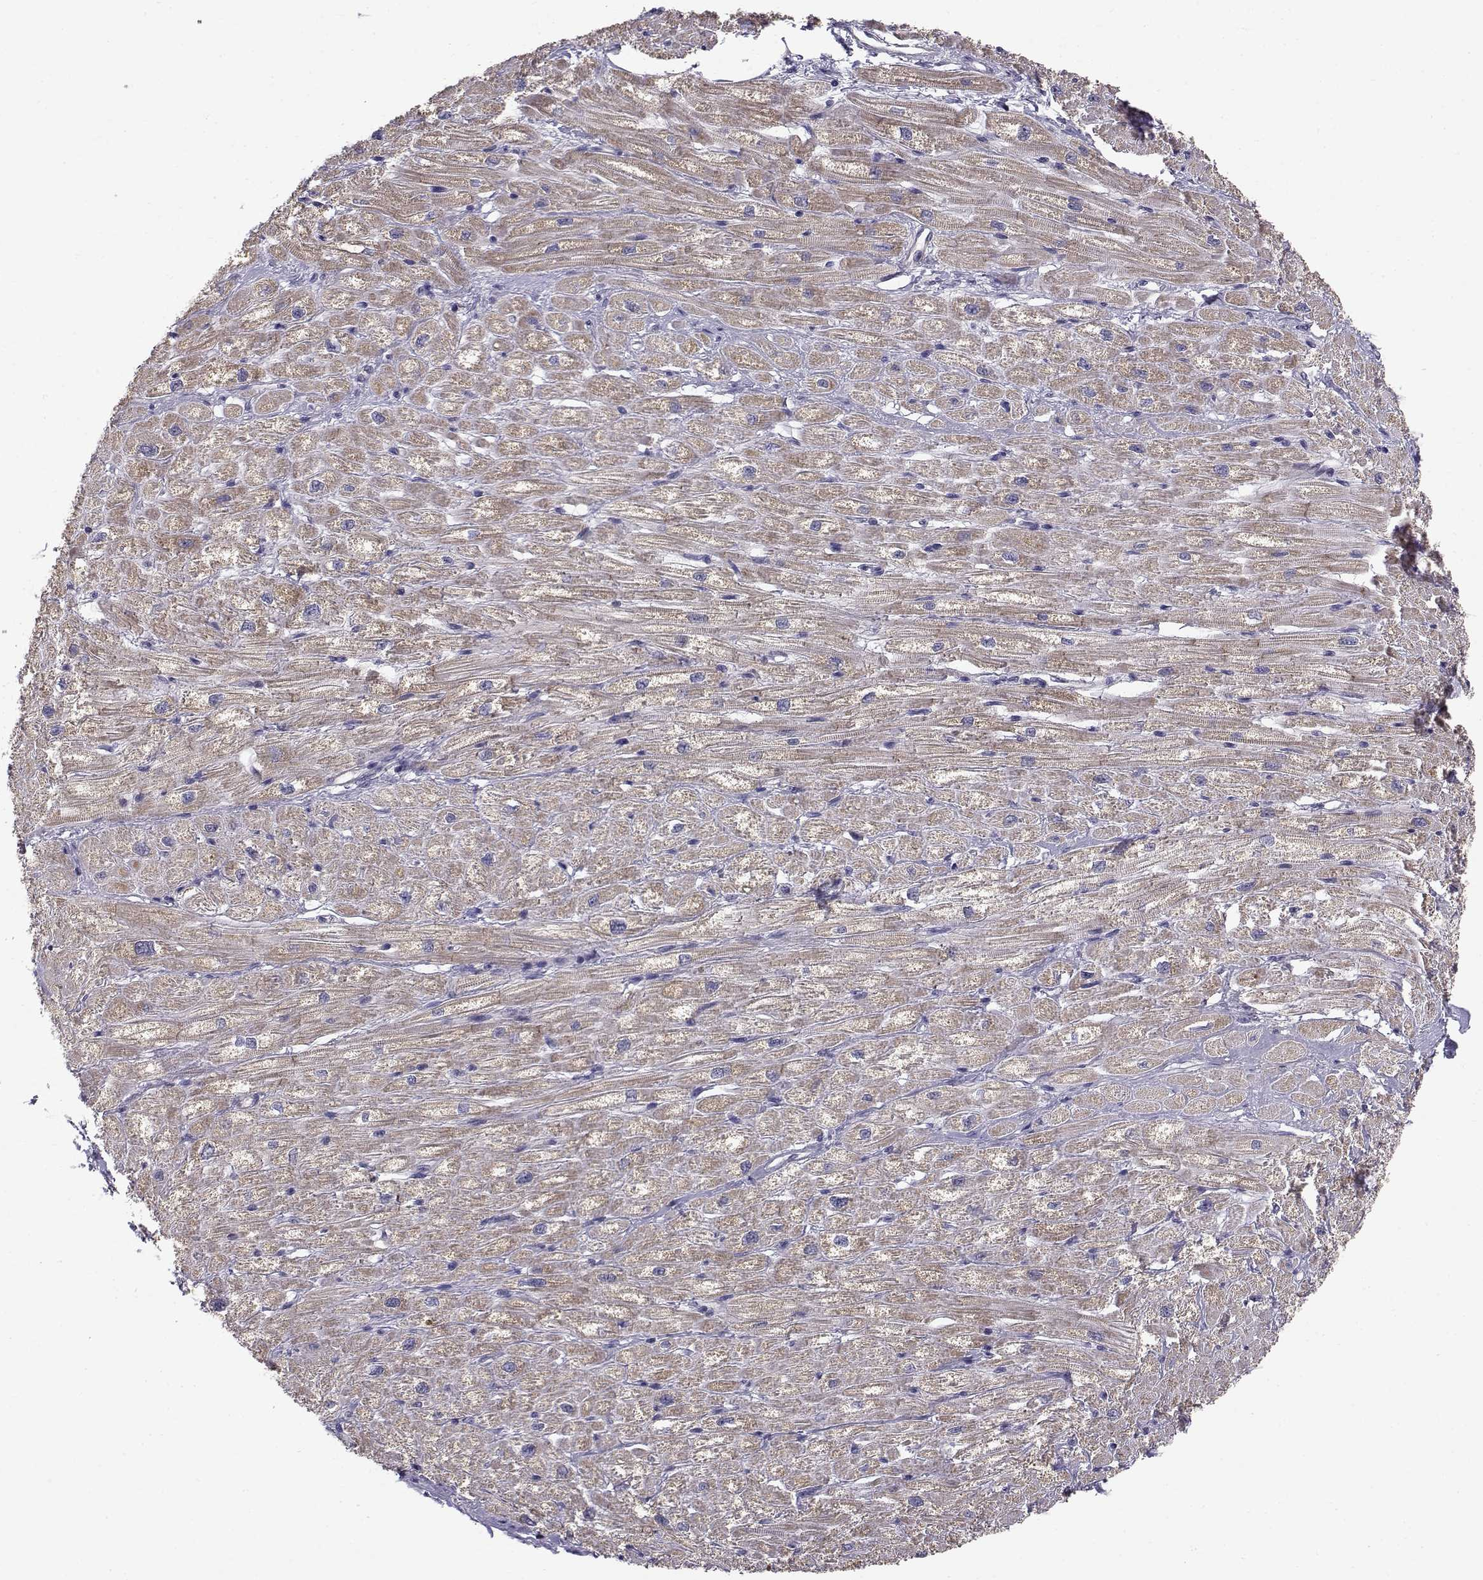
{"staining": {"intensity": "weak", "quantity": "25%-75%", "location": "cytoplasmic/membranous"}, "tissue": "heart muscle", "cell_type": "Cardiomyocytes", "image_type": "normal", "snomed": [{"axis": "morphology", "description": "Normal tissue, NOS"}, {"axis": "topography", "description": "Heart"}], "caption": "High-magnification brightfield microscopy of benign heart muscle stained with DAB (brown) and counterstained with hematoxylin (blue). cardiomyocytes exhibit weak cytoplasmic/membranous staining is seen in approximately25%-75% of cells.", "gene": "PEX5L", "patient": {"sex": "male", "age": 57}}